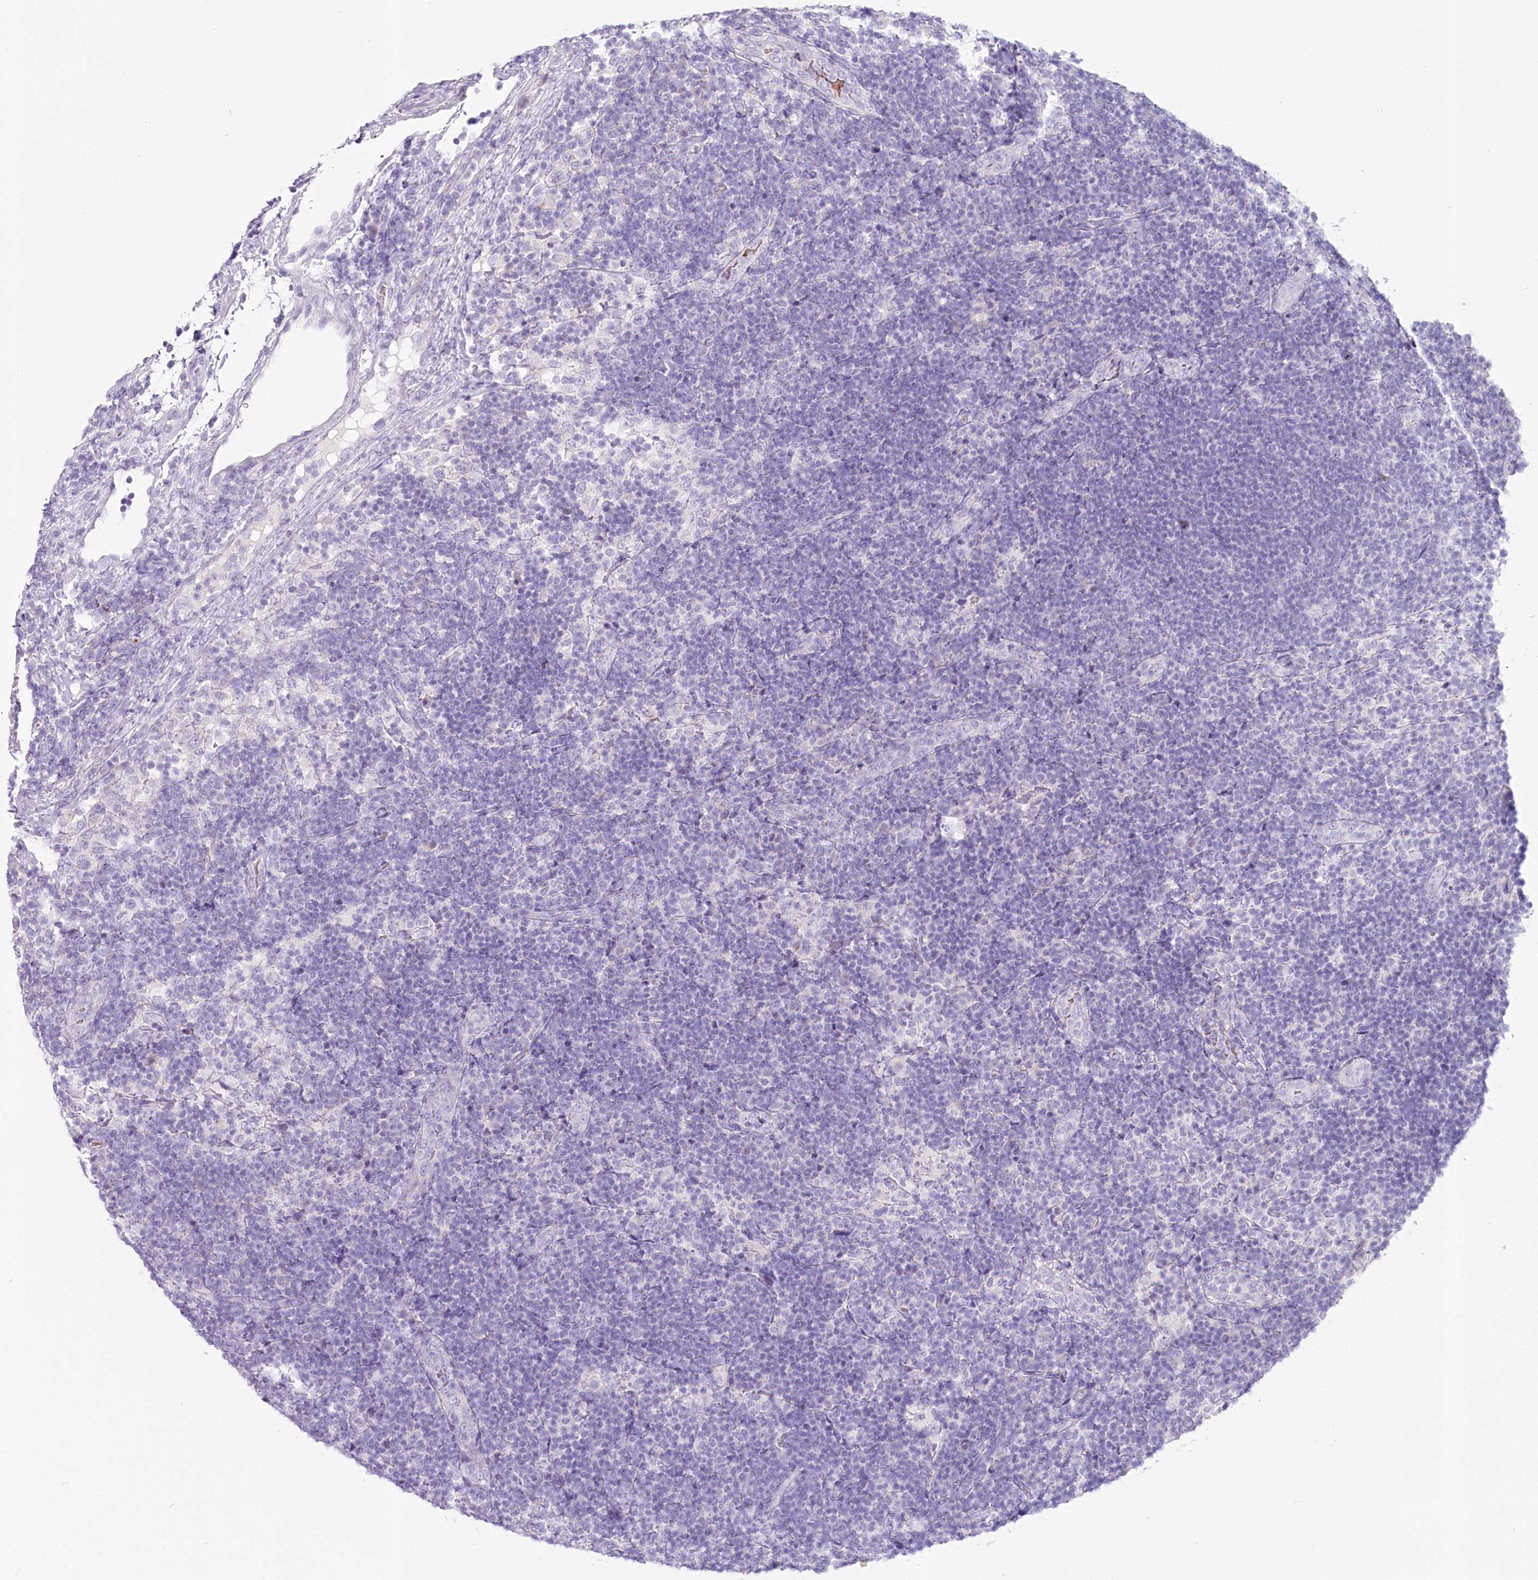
{"staining": {"intensity": "negative", "quantity": "none", "location": "none"}, "tissue": "lymph node", "cell_type": "Germinal center cells", "image_type": "normal", "snomed": [{"axis": "morphology", "description": "Normal tissue, NOS"}, {"axis": "topography", "description": "Lymph node"}], "caption": "The photomicrograph reveals no significant staining in germinal center cells of lymph node. Nuclei are stained in blue.", "gene": "IFIT5", "patient": {"sex": "female", "age": 22}}